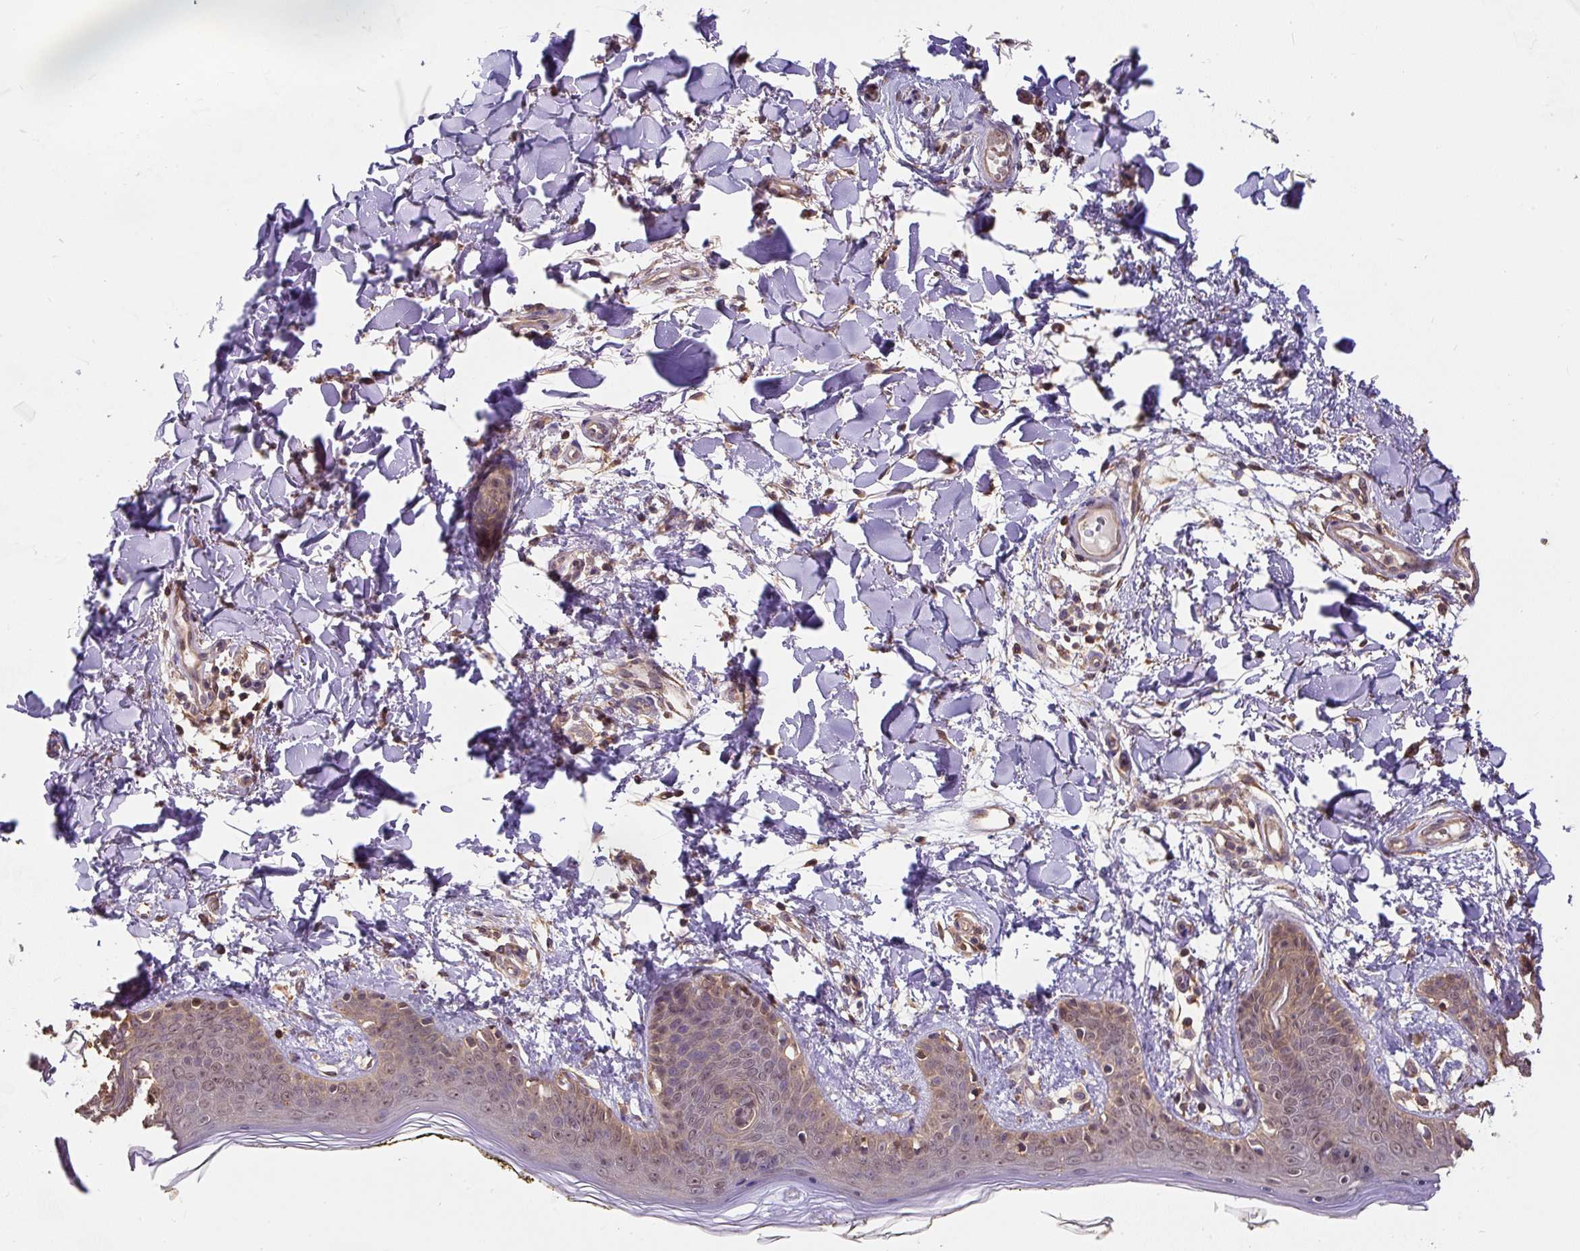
{"staining": {"intensity": "strong", "quantity": "25%-75%", "location": "cytoplasmic/membranous"}, "tissue": "skin", "cell_type": "Fibroblasts", "image_type": "normal", "snomed": [{"axis": "morphology", "description": "Normal tissue, NOS"}, {"axis": "topography", "description": "Skin"}], "caption": "DAB (3,3'-diaminobenzidine) immunohistochemical staining of unremarkable skin demonstrates strong cytoplasmic/membranous protein staining in approximately 25%-75% of fibroblasts.", "gene": "ST13", "patient": {"sex": "female", "age": 34}}